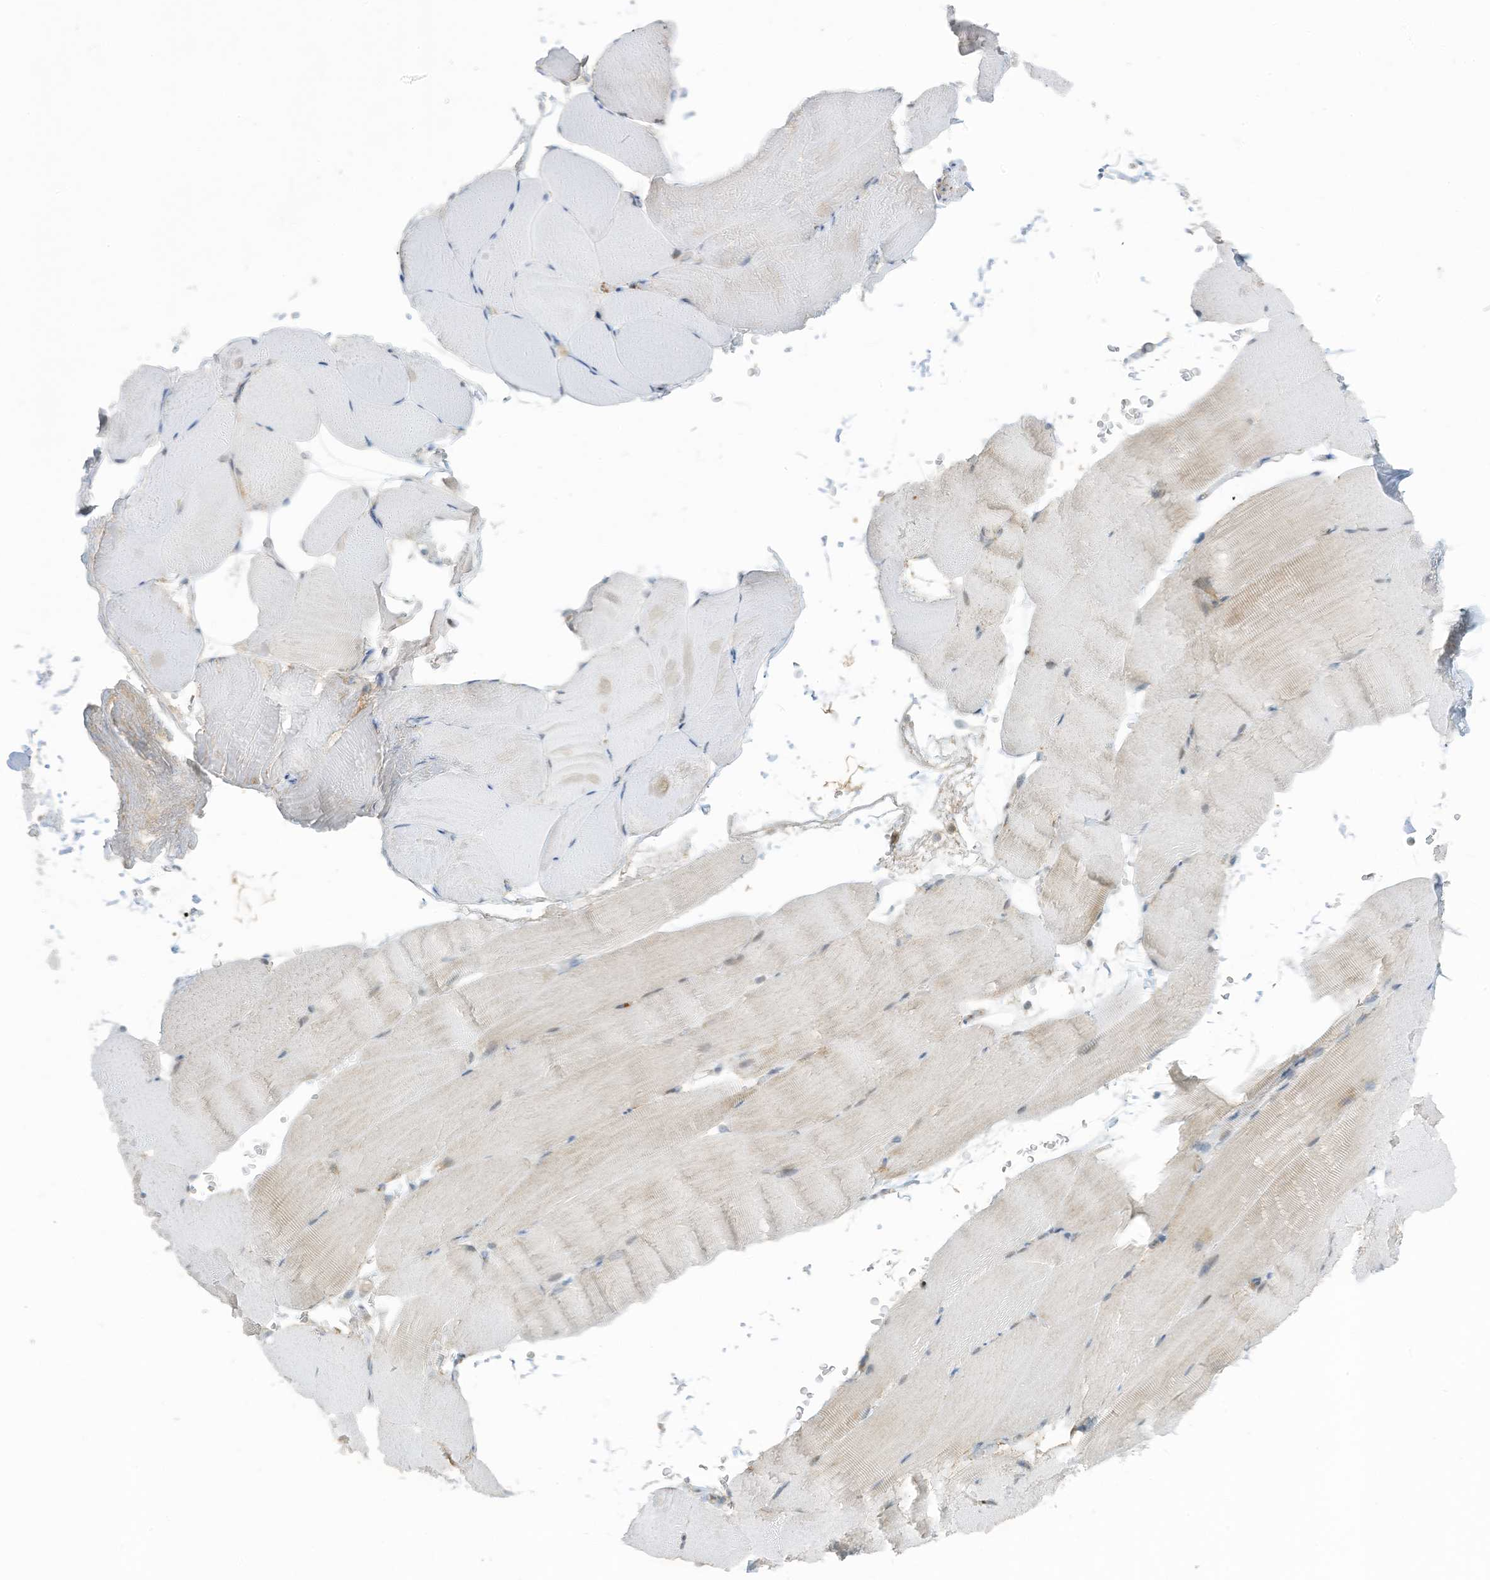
{"staining": {"intensity": "negative", "quantity": "none", "location": "none"}, "tissue": "skeletal muscle", "cell_type": "Myocytes", "image_type": "normal", "snomed": [{"axis": "morphology", "description": "Normal tissue, NOS"}, {"axis": "topography", "description": "Skeletal muscle"}, {"axis": "topography", "description": "Parathyroid gland"}], "caption": "A micrograph of human skeletal muscle is negative for staining in myocytes. (DAB immunohistochemistry, high magnification).", "gene": "PARVG", "patient": {"sex": "female", "age": 37}}